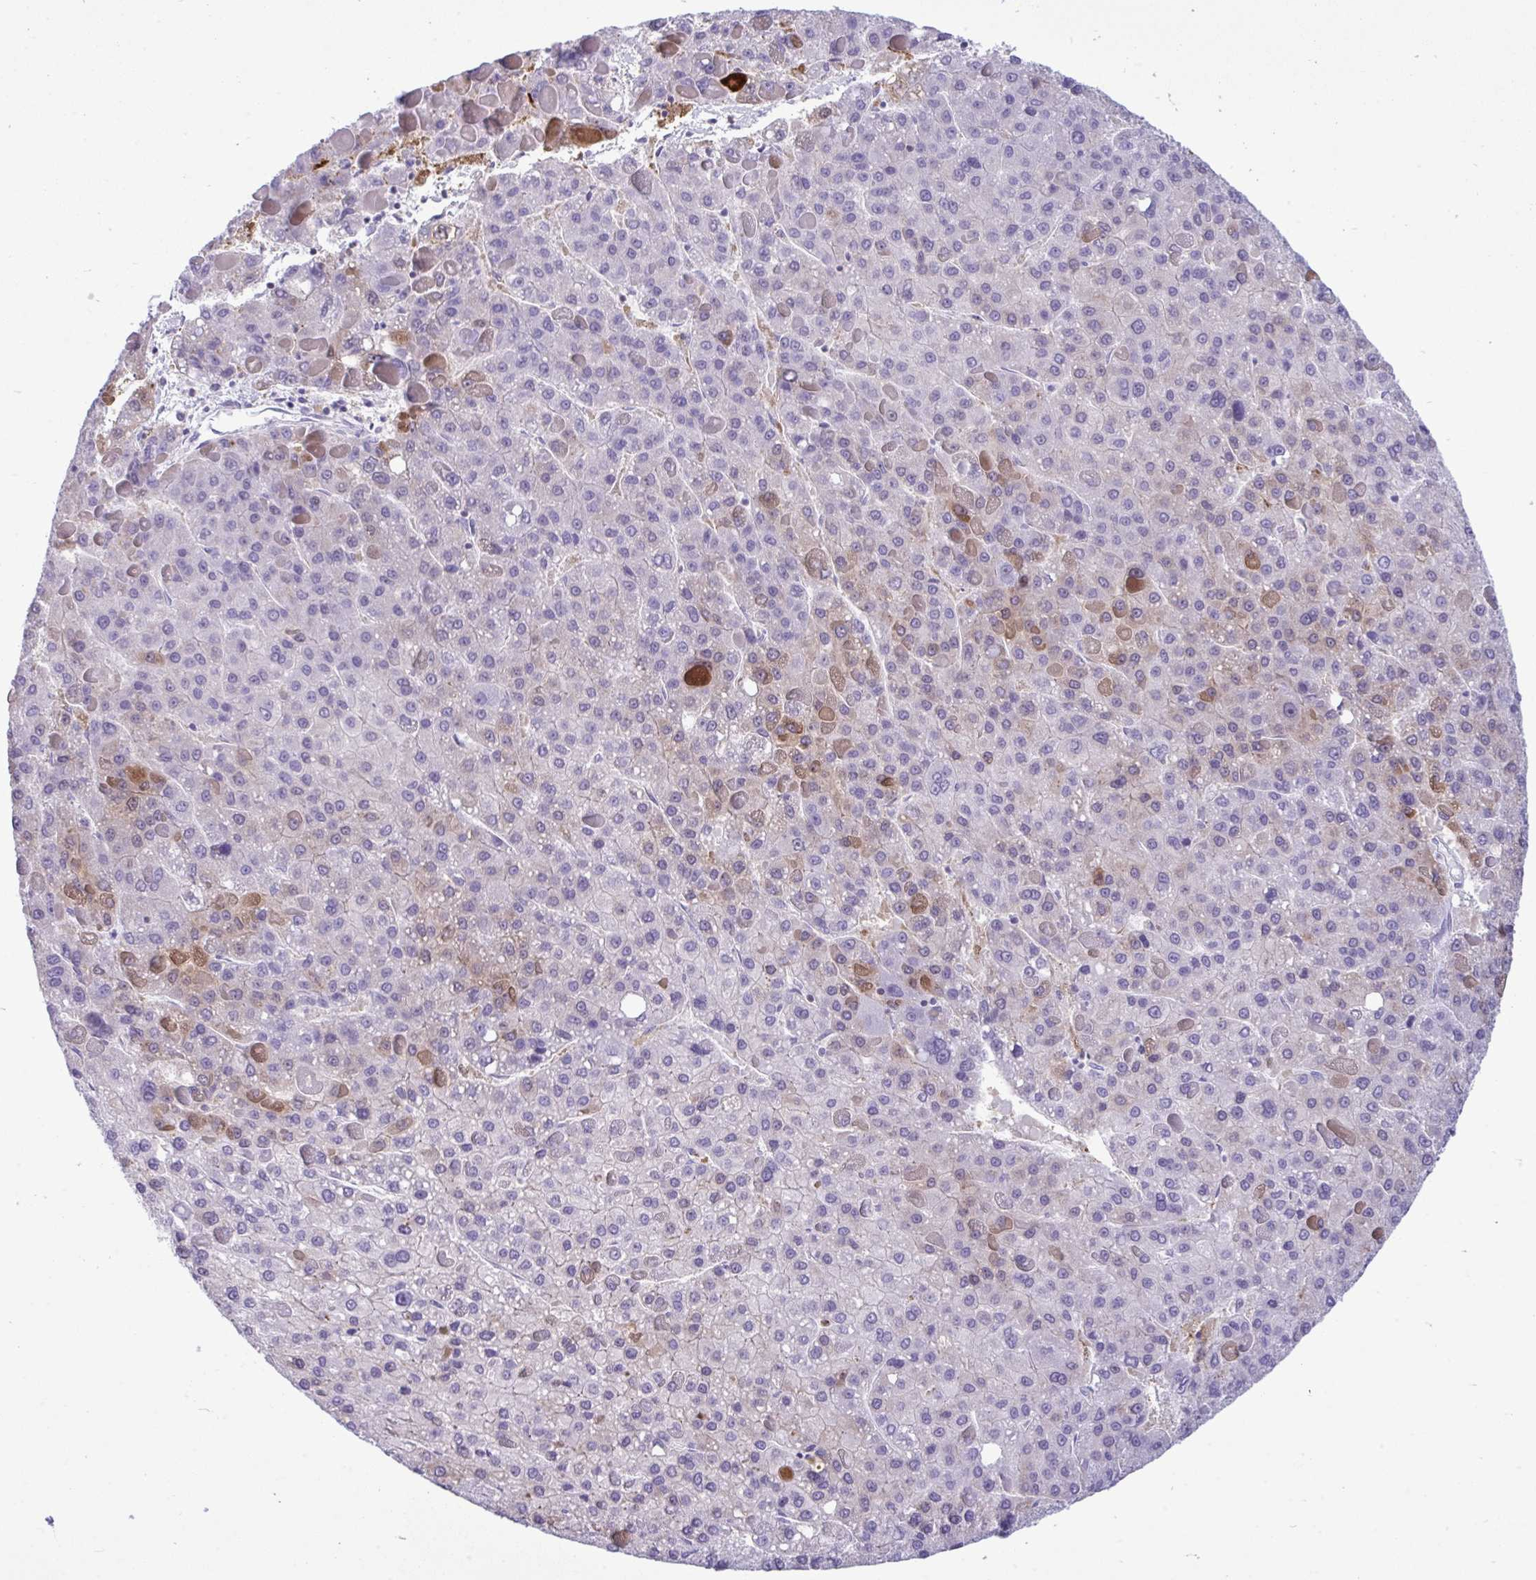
{"staining": {"intensity": "negative", "quantity": "none", "location": "none"}, "tissue": "liver cancer", "cell_type": "Tumor cells", "image_type": "cancer", "snomed": [{"axis": "morphology", "description": "Carcinoma, Hepatocellular, NOS"}, {"axis": "topography", "description": "Liver"}], "caption": "Immunohistochemistry (IHC) photomicrograph of liver hepatocellular carcinoma stained for a protein (brown), which demonstrates no staining in tumor cells.", "gene": "ARHGAP42", "patient": {"sex": "female", "age": 82}}